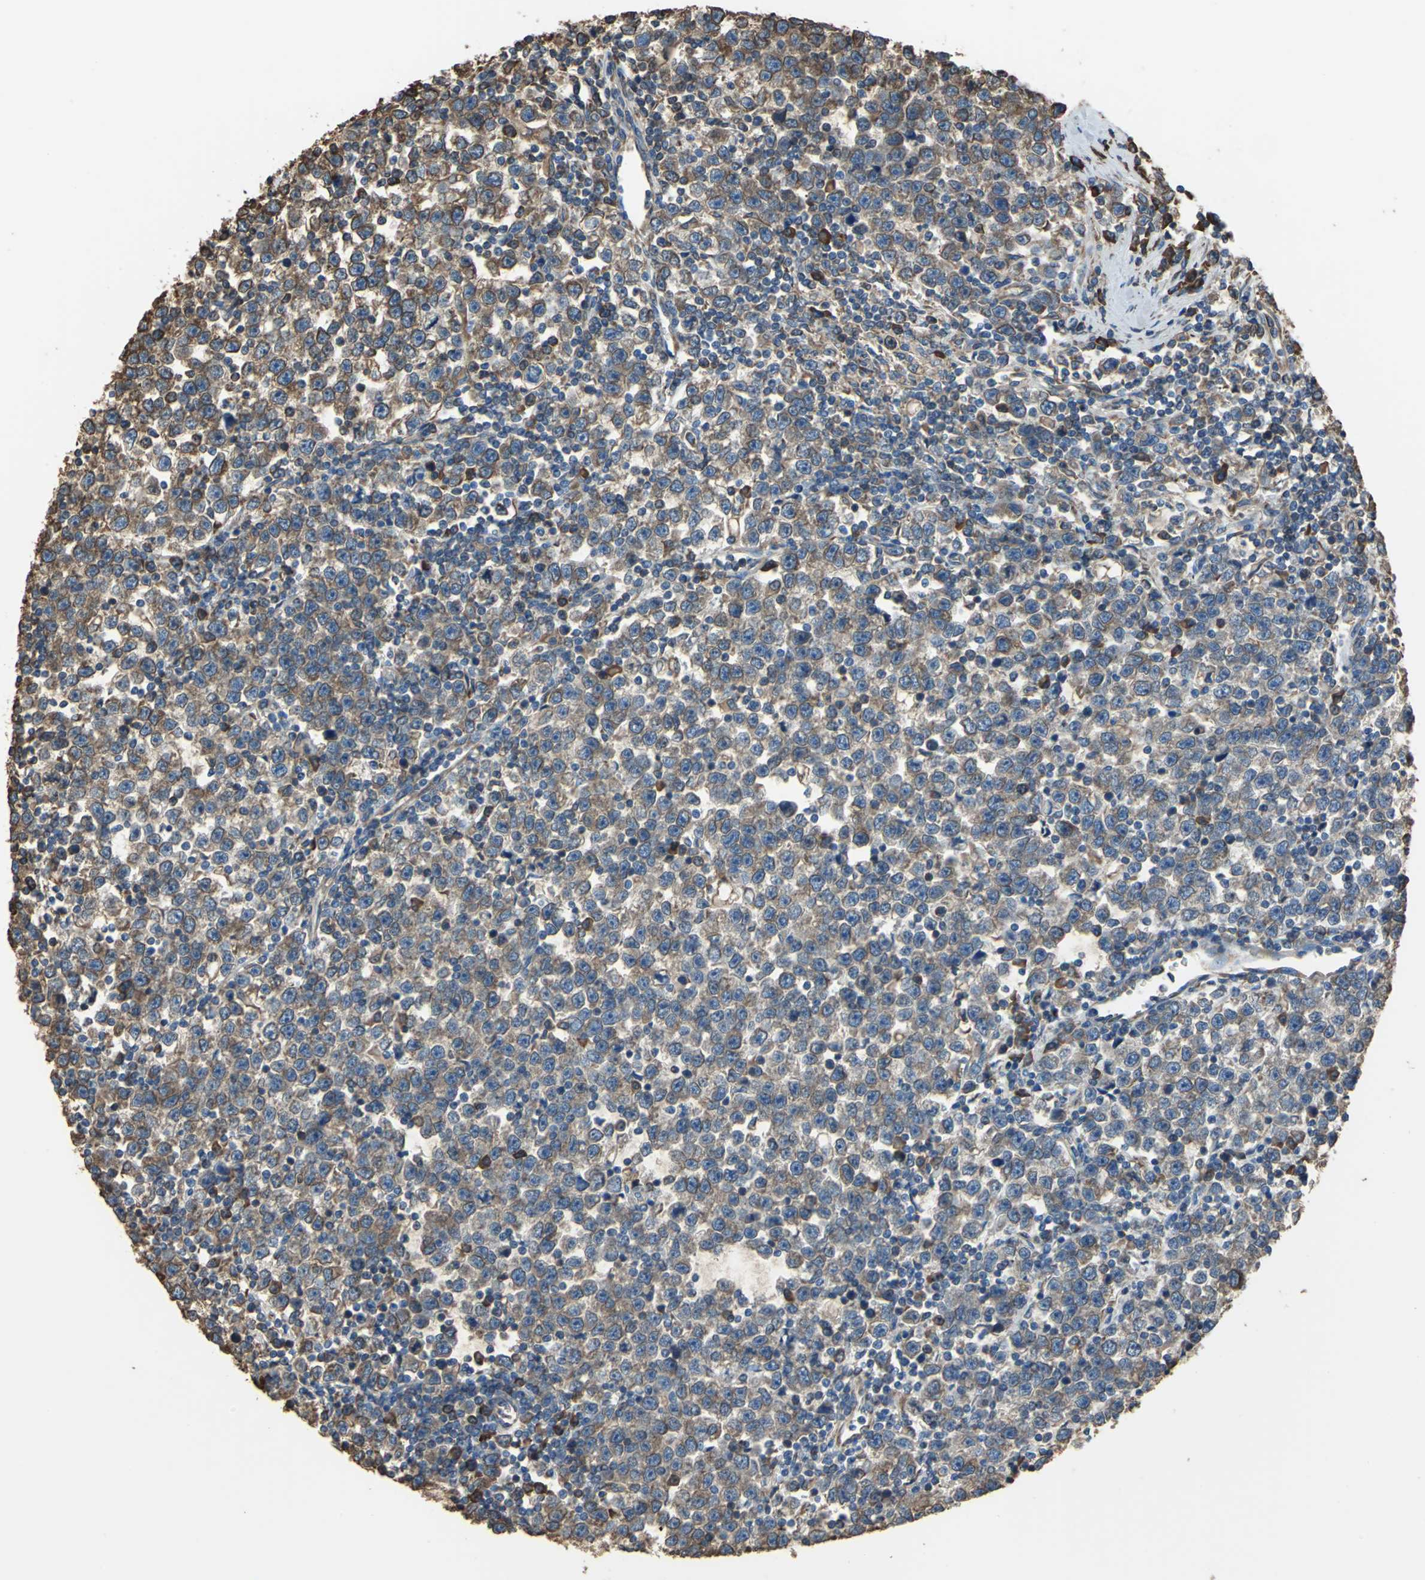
{"staining": {"intensity": "moderate", "quantity": ">75%", "location": "cytoplasmic/membranous"}, "tissue": "testis cancer", "cell_type": "Tumor cells", "image_type": "cancer", "snomed": [{"axis": "morphology", "description": "Seminoma, NOS"}, {"axis": "topography", "description": "Testis"}], "caption": "IHC of human testis seminoma shows medium levels of moderate cytoplasmic/membranous staining in about >75% of tumor cells.", "gene": "GPANK1", "patient": {"sex": "male", "age": 43}}